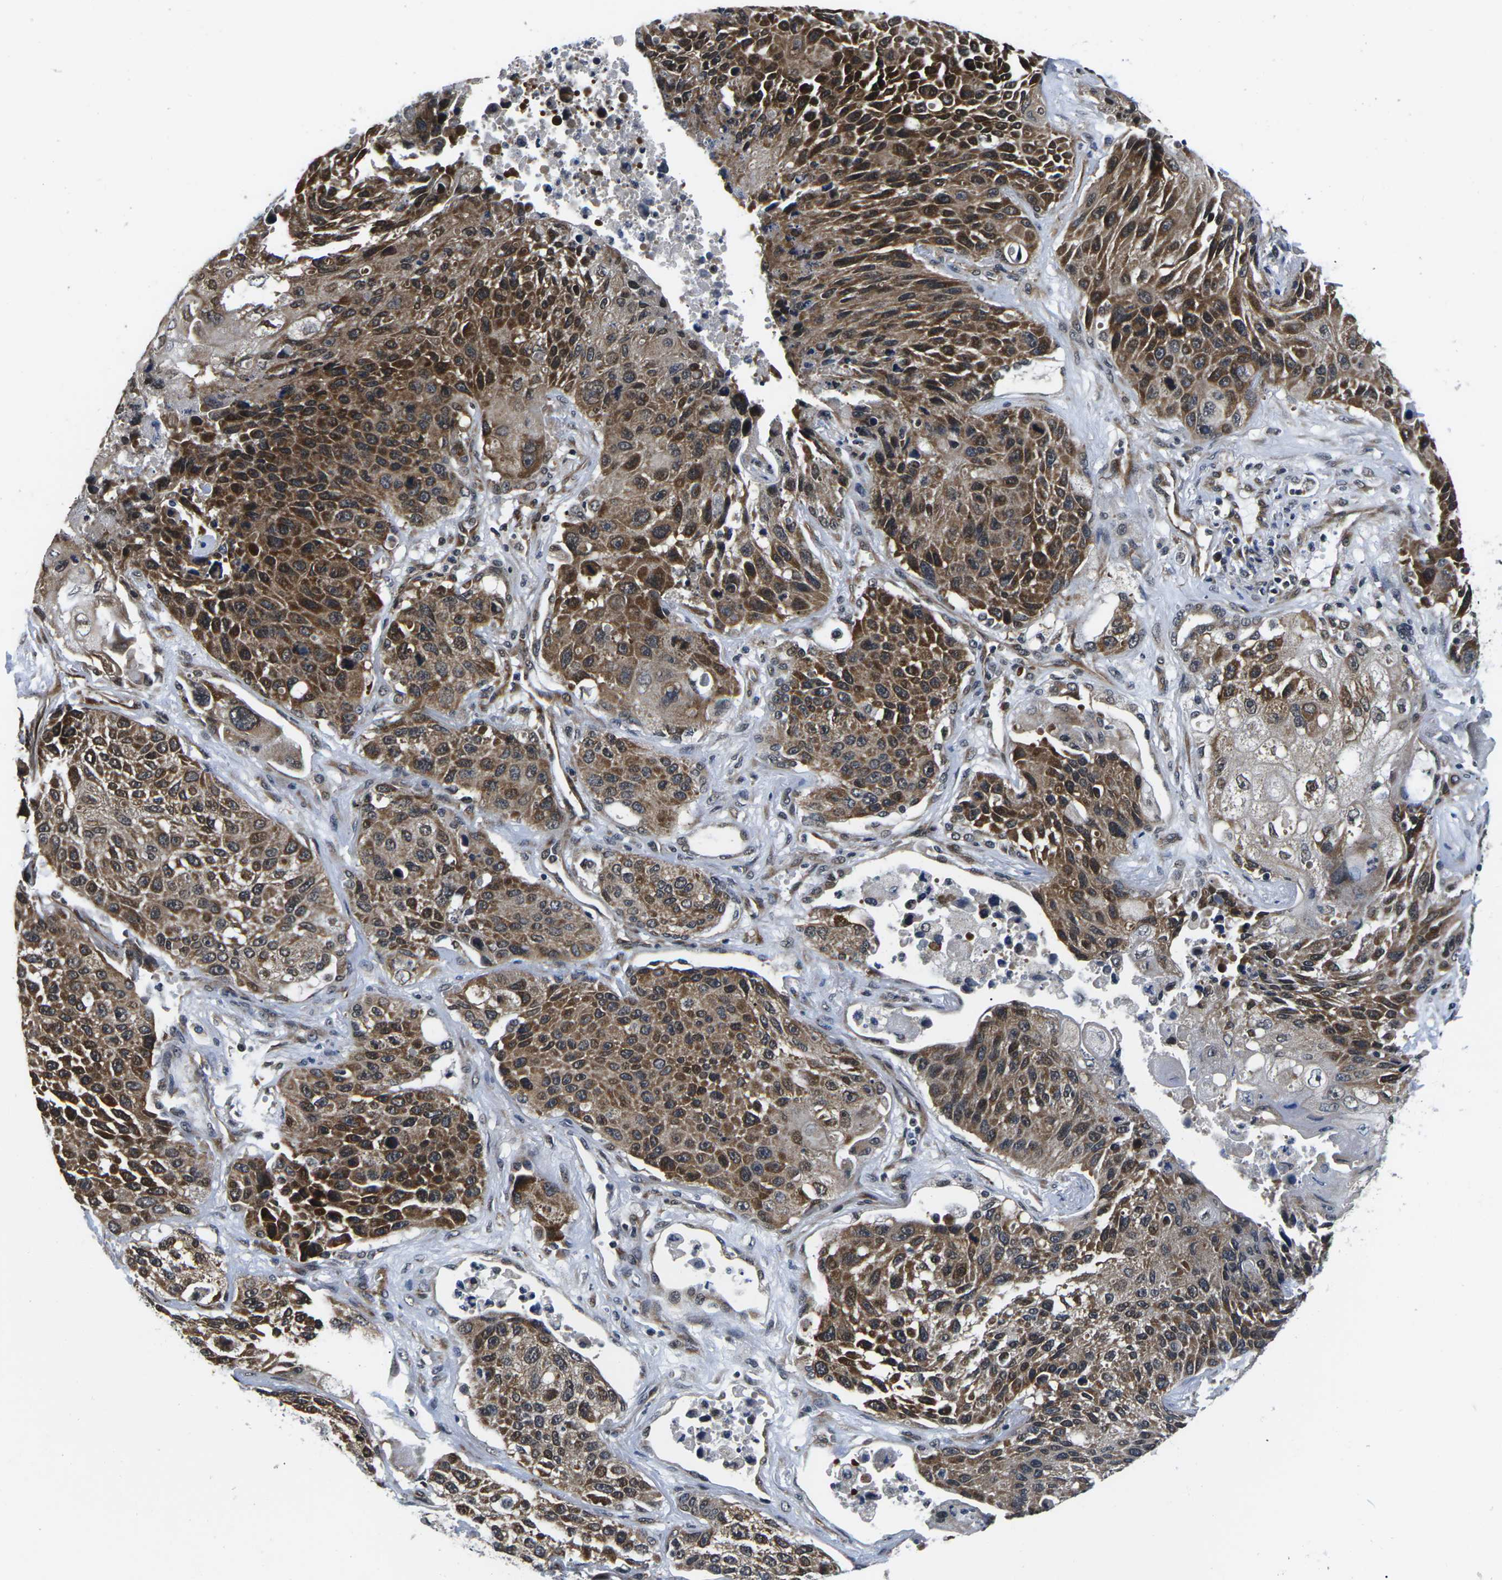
{"staining": {"intensity": "moderate", "quantity": ">75%", "location": "cytoplasmic/membranous,nuclear"}, "tissue": "lung cancer", "cell_type": "Tumor cells", "image_type": "cancer", "snomed": [{"axis": "morphology", "description": "Squamous cell carcinoma, NOS"}, {"axis": "topography", "description": "Lung"}], "caption": "A medium amount of moderate cytoplasmic/membranous and nuclear staining is identified in approximately >75% of tumor cells in squamous cell carcinoma (lung) tissue. (IHC, brightfield microscopy, high magnification).", "gene": "CCNE1", "patient": {"sex": "male", "age": 61}}